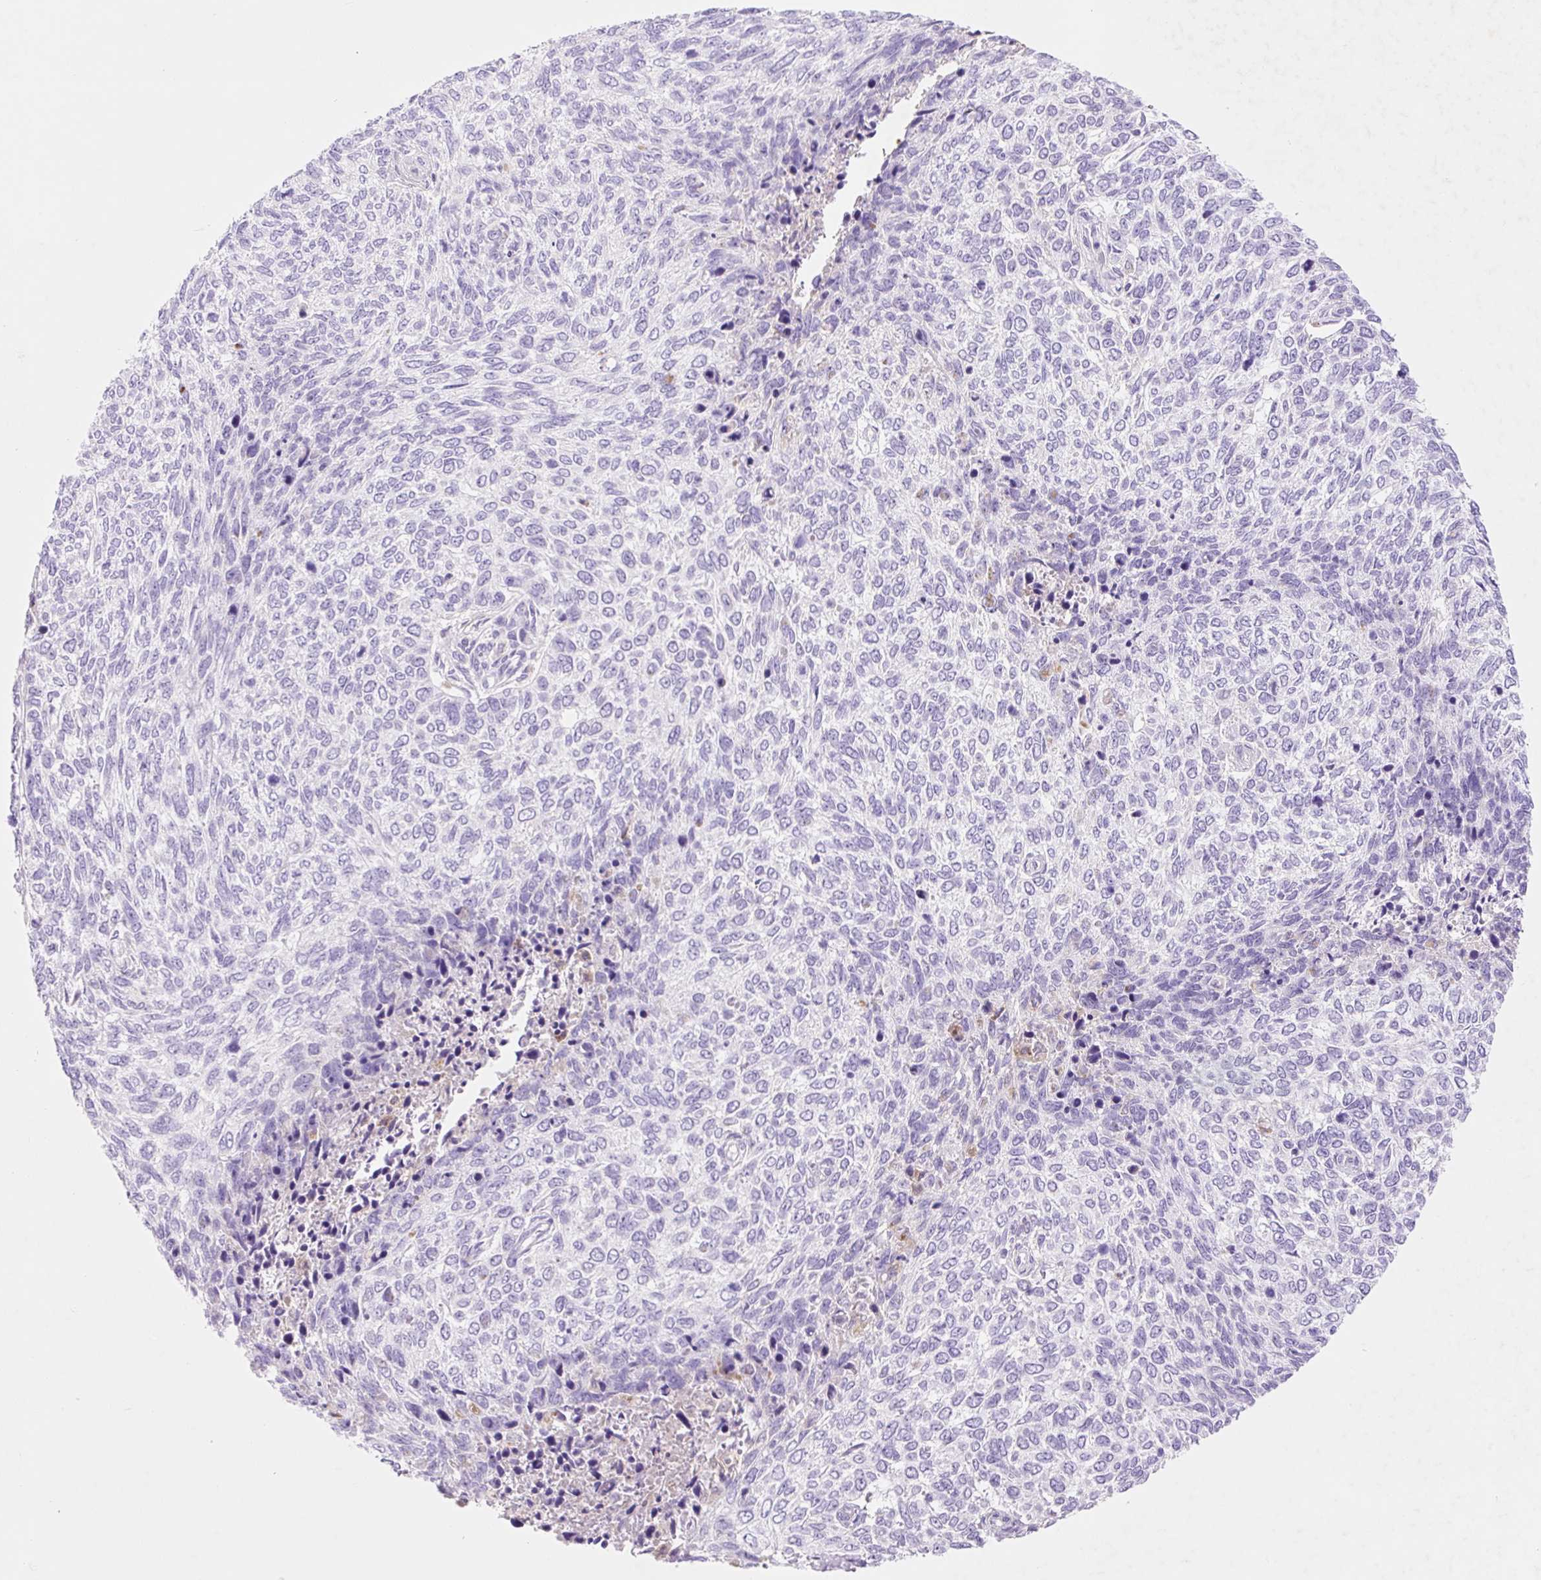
{"staining": {"intensity": "negative", "quantity": "none", "location": "none"}, "tissue": "skin cancer", "cell_type": "Tumor cells", "image_type": "cancer", "snomed": [{"axis": "morphology", "description": "Basal cell carcinoma"}, {"axis": "topography", "description": "Skin"}], "caption": "Immunohistochemical staining of skin cancer displays no significant expression in tumor cells. The staining is performed using DAB brown chromogen with nuclei counter-stained in using hematoxylin.", "gene": "HEXA", "patient": {"sex": "female", "age": 65}}